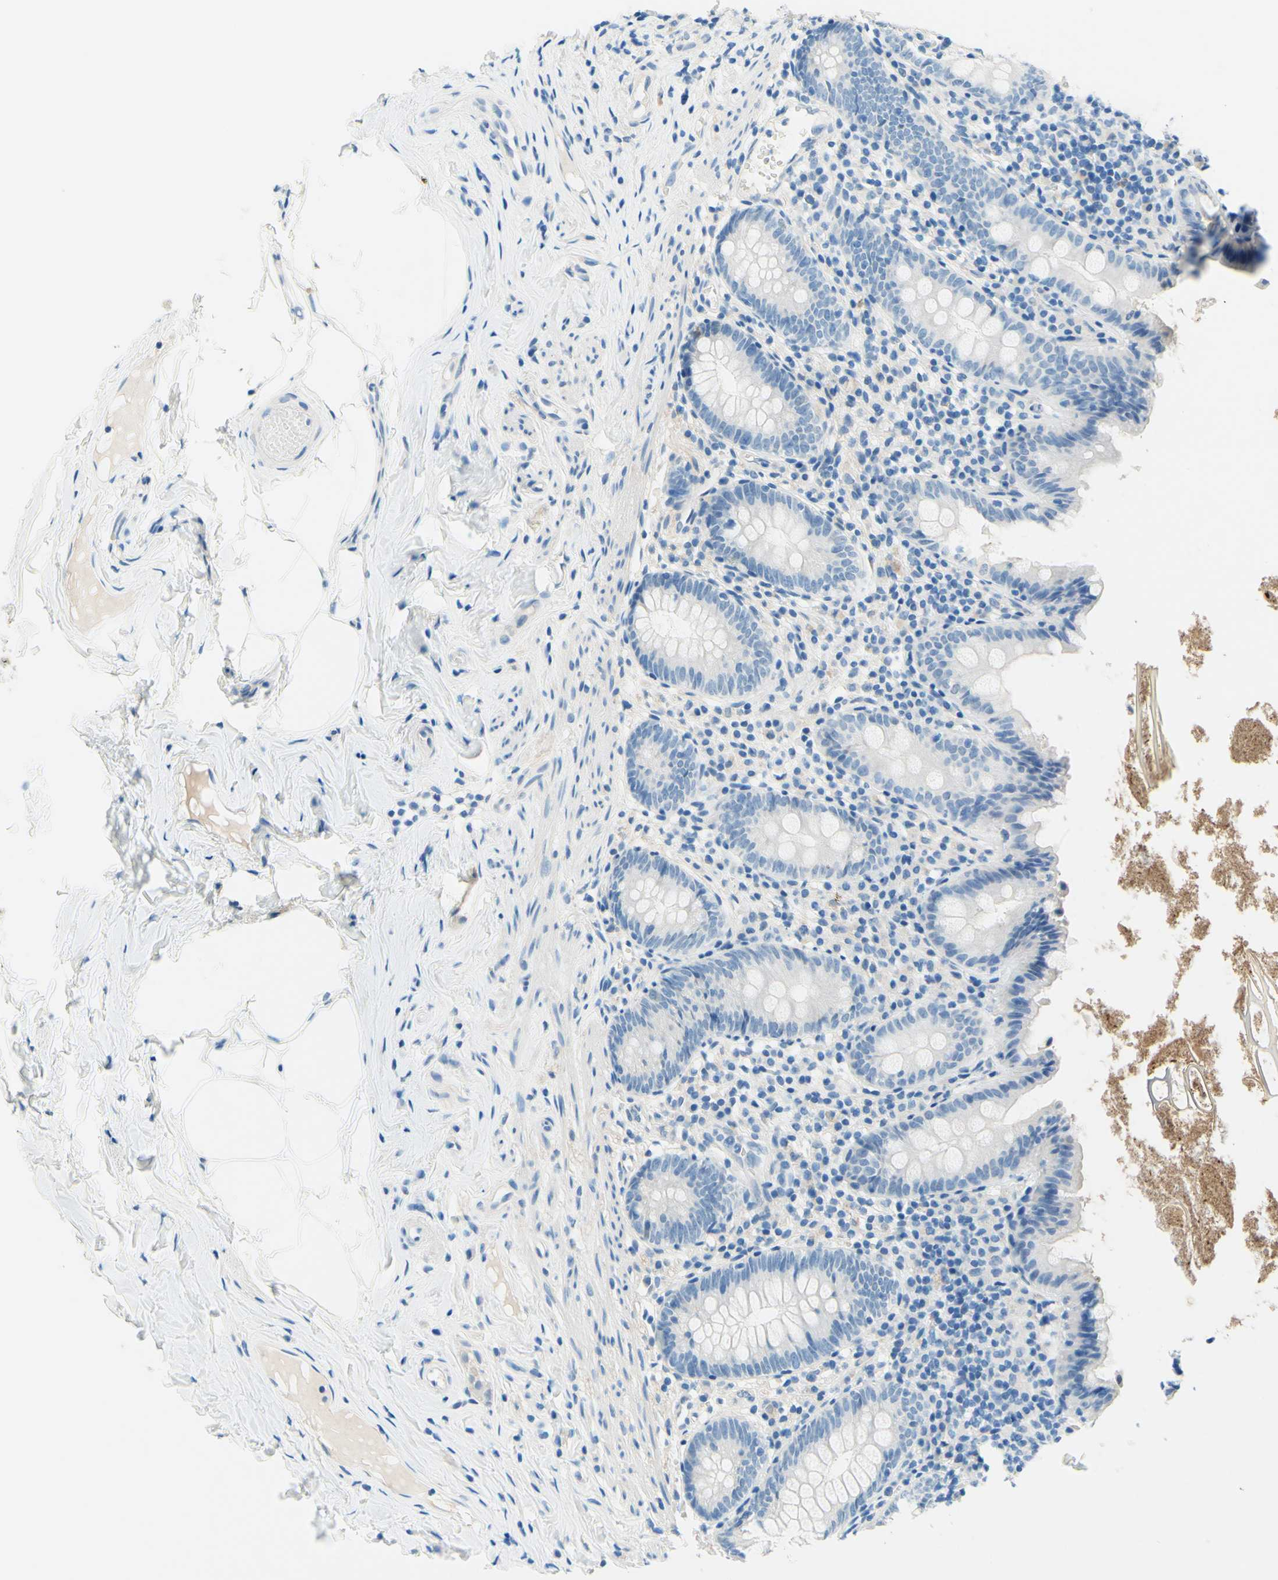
{"staining": {"intensity": "negative", "quantity": "none", "location": "none"}, "tissue": "appendix", "cell_type": "Glandular cells", "image_type": "normal", "snomed": [{"axis": "morphology", "description": "Normal tissue, NOS"}, {"axis": "topography", "description": "Appendix"}], "caption": "Immunohistochemical staining of benign human appendix reveals no significant staining in glandular cells.", "gene": "PASD1", "patient": {"sex": "male", "age": 52}}